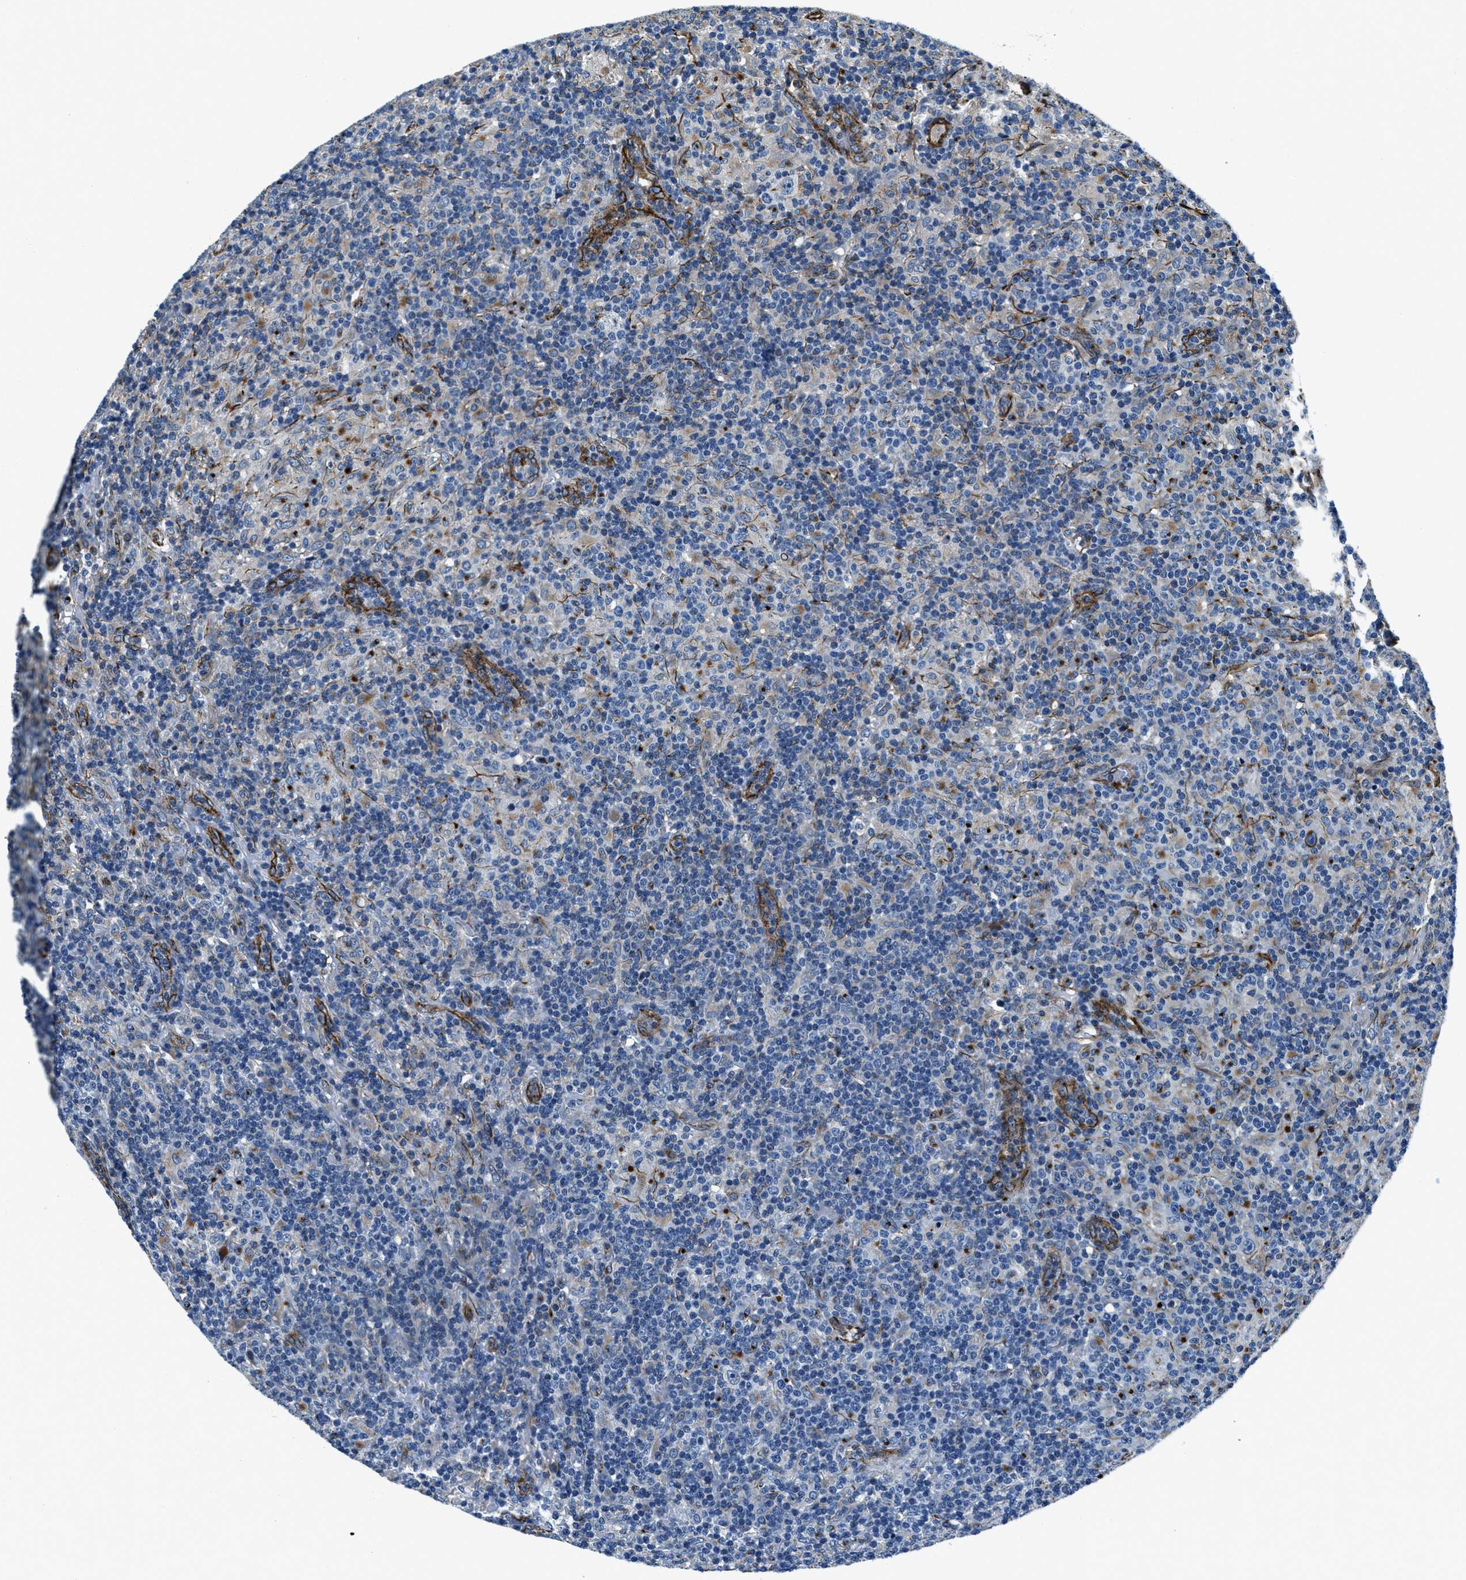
{"staining": {"intensity": "negative", "quantity": "none", "location": "none"}, "tissue": "lymphoma", "cell_type": "Tumor cells", "image_type": "cancer", "snomed": [{"axis": "morphology", "description": "Hodgkin's disease, NOS"}, {"axis": "topography", "description": "Lymph node"}], "caption": "IHC of Hodgkin's disease exhibits no positivity in tumor cells. Brightfield microscopy of IHC stained with DAB (brown) and hematoxylin (blue), captured at high magnification.", "gene": "GNS", "patient": {"sex": "male", "age": 70}}